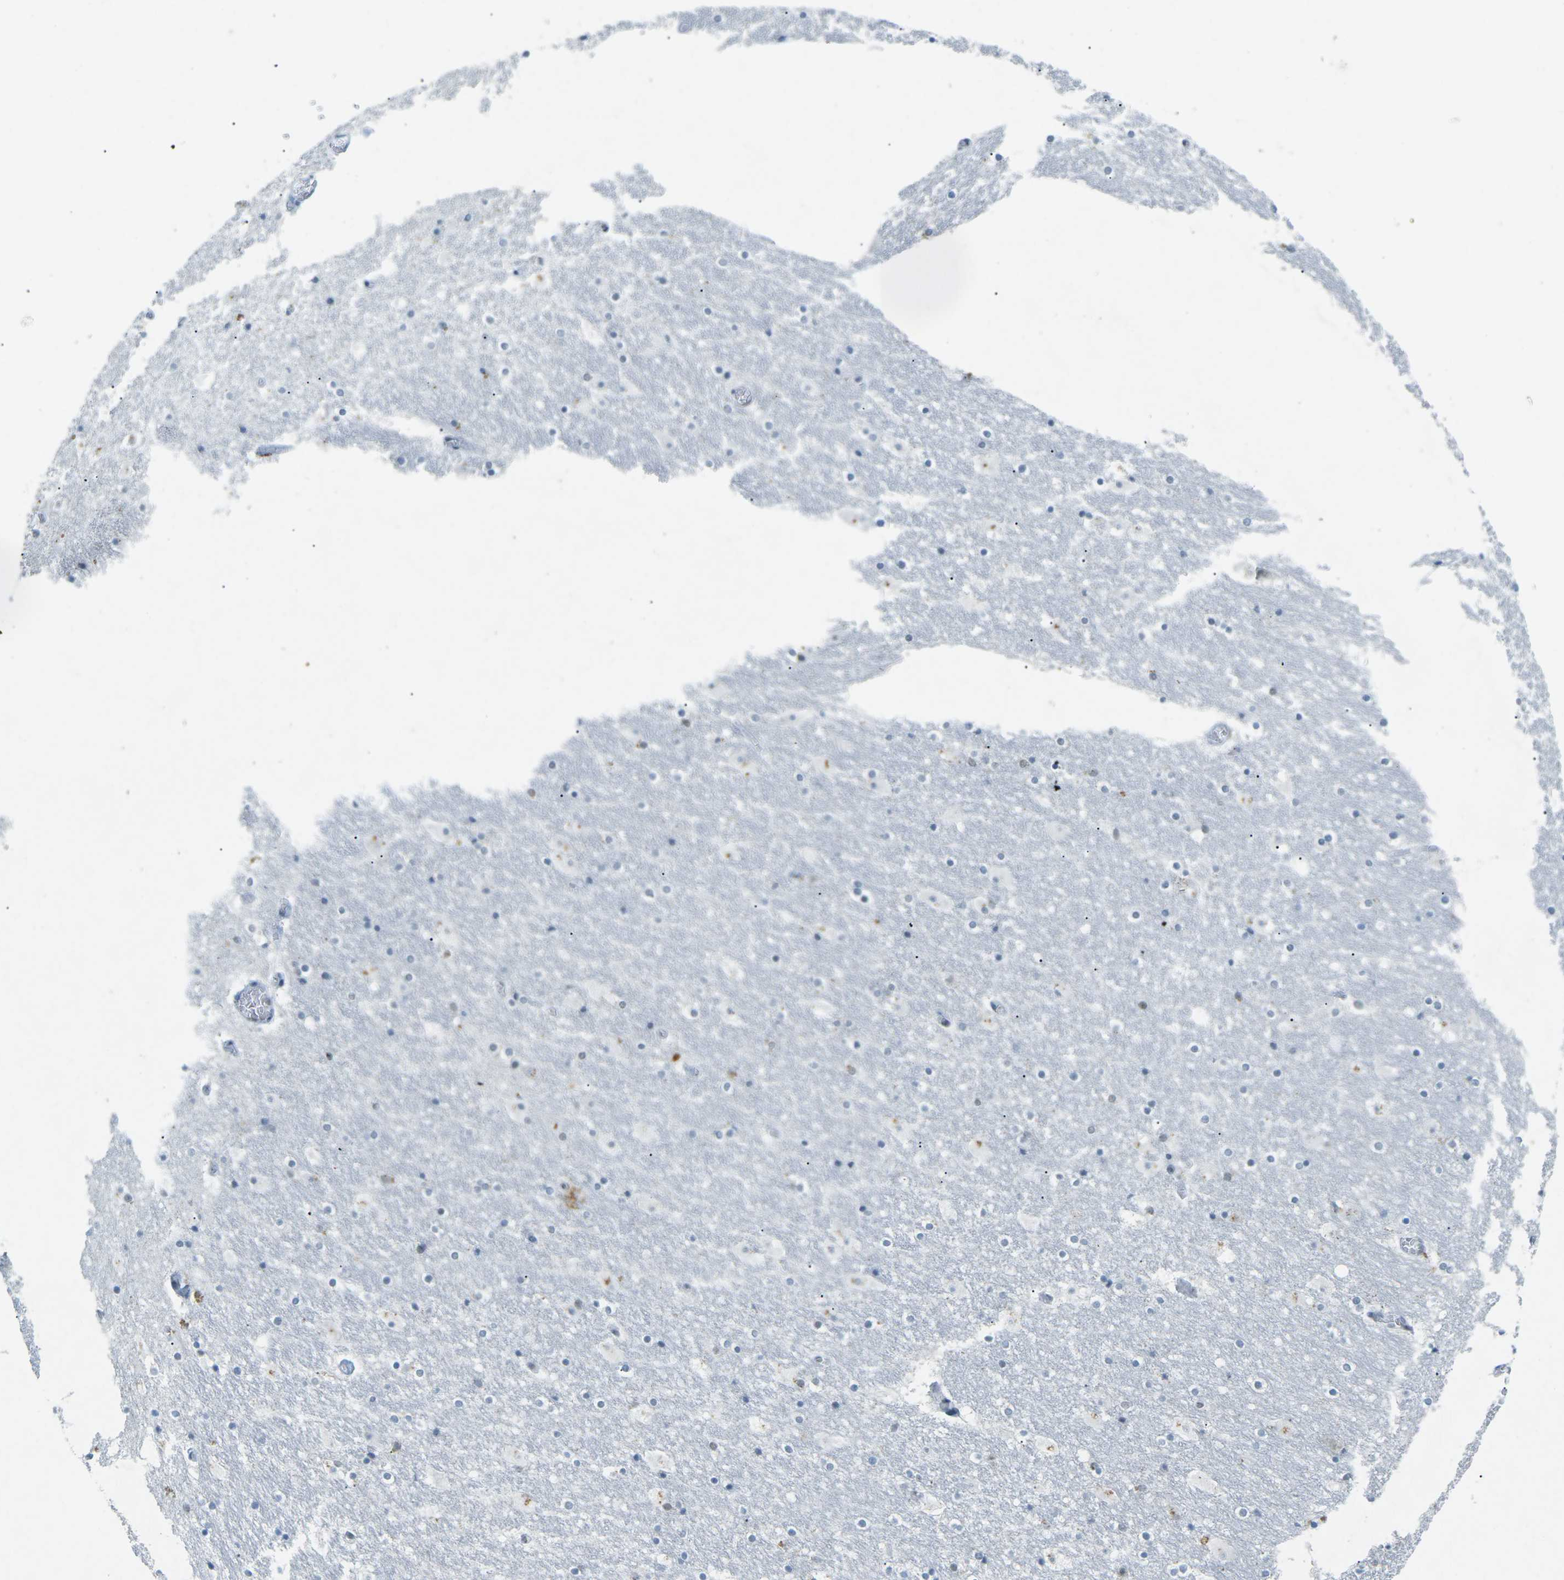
{"staining": {"intensity": "negative", "quantity": "none", "location": "none"}, "tissue": "hippocampus", "cell_type": "Glial cells", "image_type": "normal", "snomed": [{"axis": "morphology", "description": "Normal tissue, NOS"}, {"axis": "topography", "description": "Hippocampus"}], "caption": "This is an immunohistochemistry image of benign hippocampus. There is no expression in glial cells.", "gene": "RB1", "patient": {"sex": "male", "age": 45}}